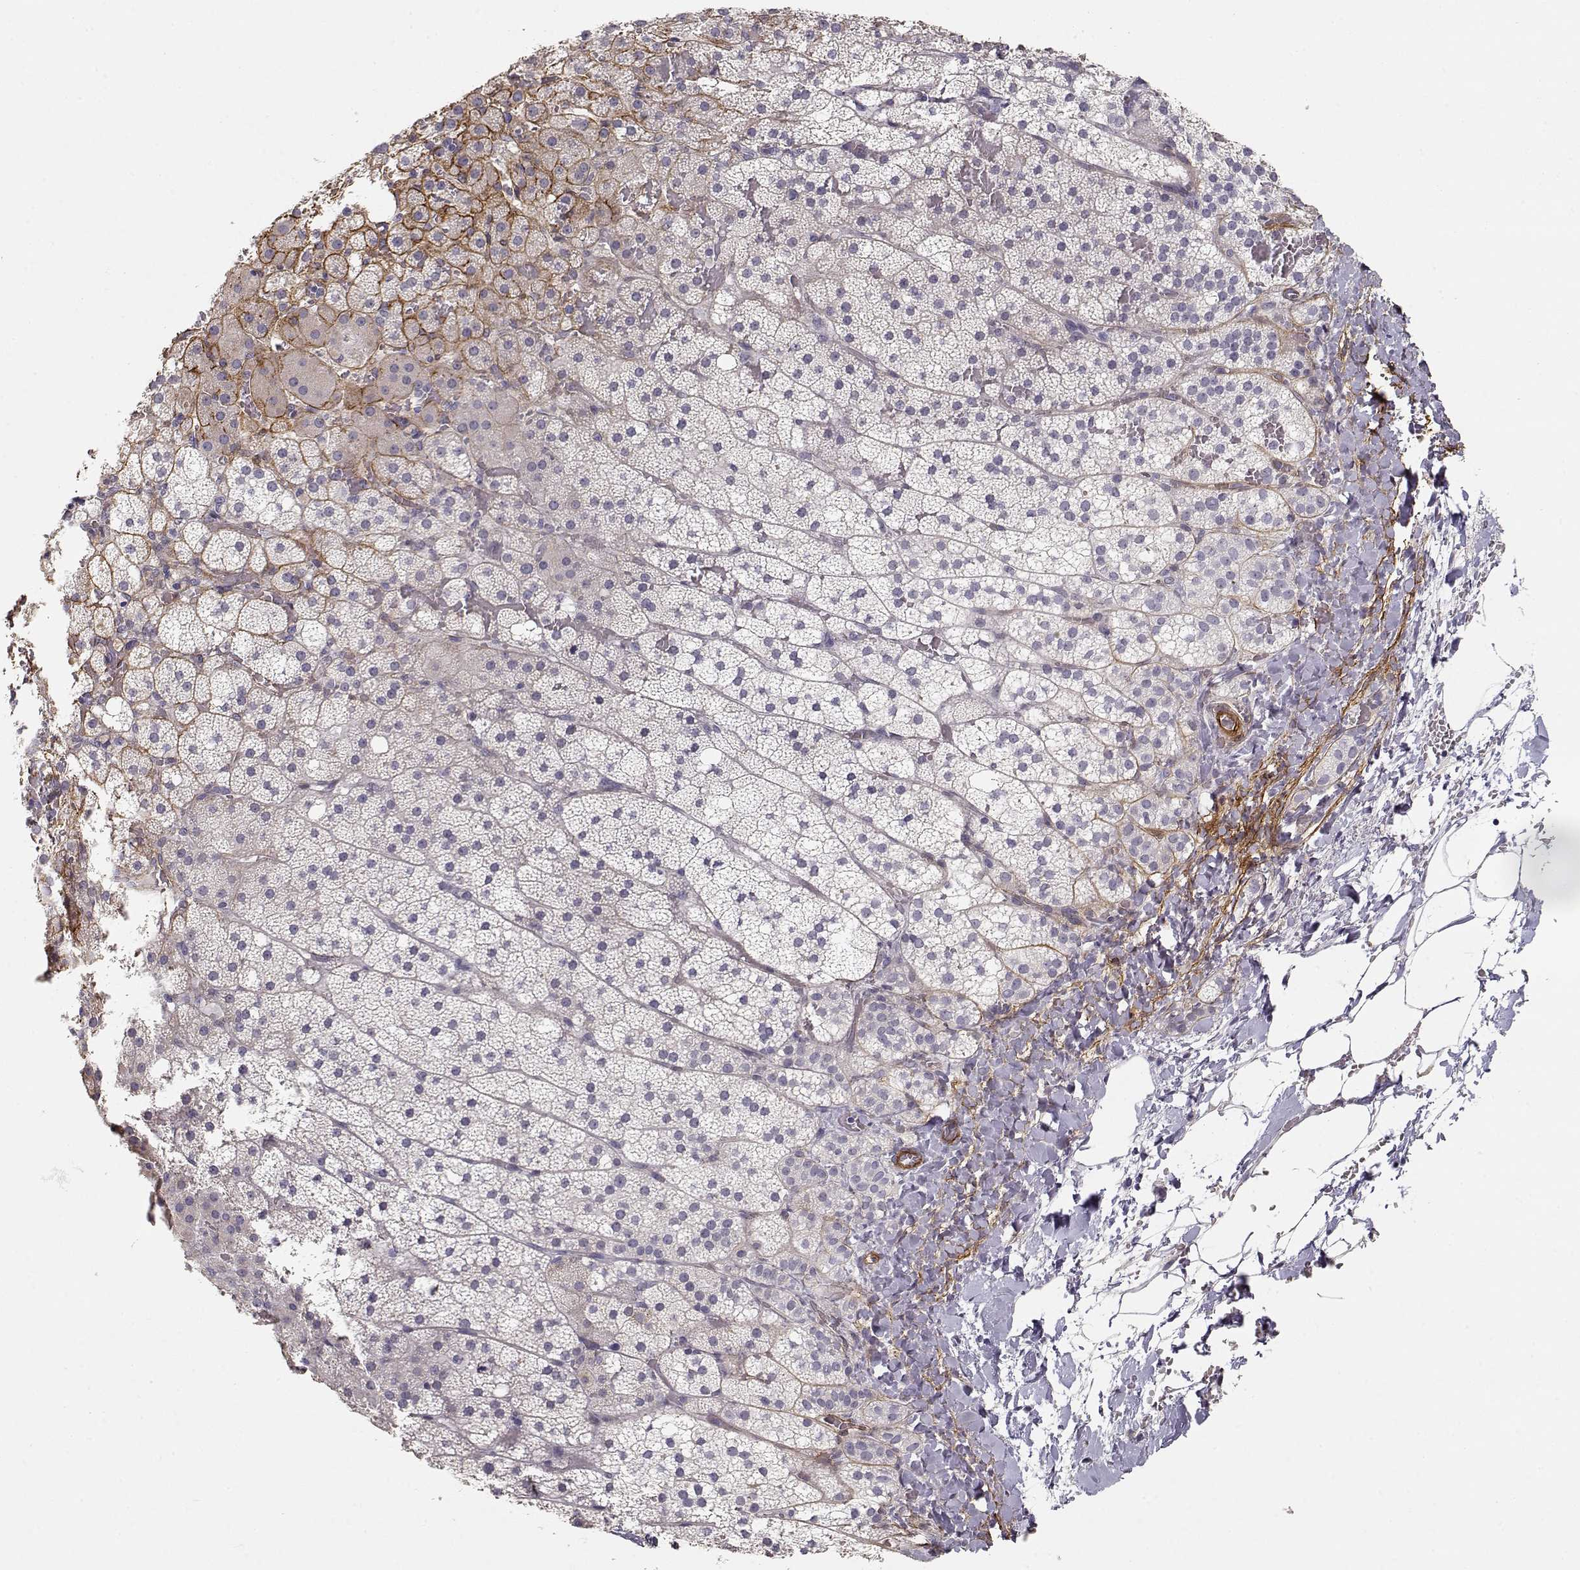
{"staining": {"intensity": "negative", "quantity": "none", "location": "none"}, "tissue": "adrenal gland", "cell_type": "Glandular cells", "image_type": "normal", "snomed": [{"axis": "morphology", "description": "Normal tissue, NOS"}, {"axis": "topography", "description": "Adrenal gland"}], "caption": "DAB (3,3'-diaminobenzidine) immunohistochemical staining of unremarkable human adrenal gland displays no significant staining in glandular cells. Brightfield microscopy of immunohistochemistry (IHC) stained with DAB (3,3'-diaminobenzidine) (brown) and hematoxylin (blue), captured at high magnification.", "gene": "LAMA5", "patient": {"sex": "male", "age": 53}}